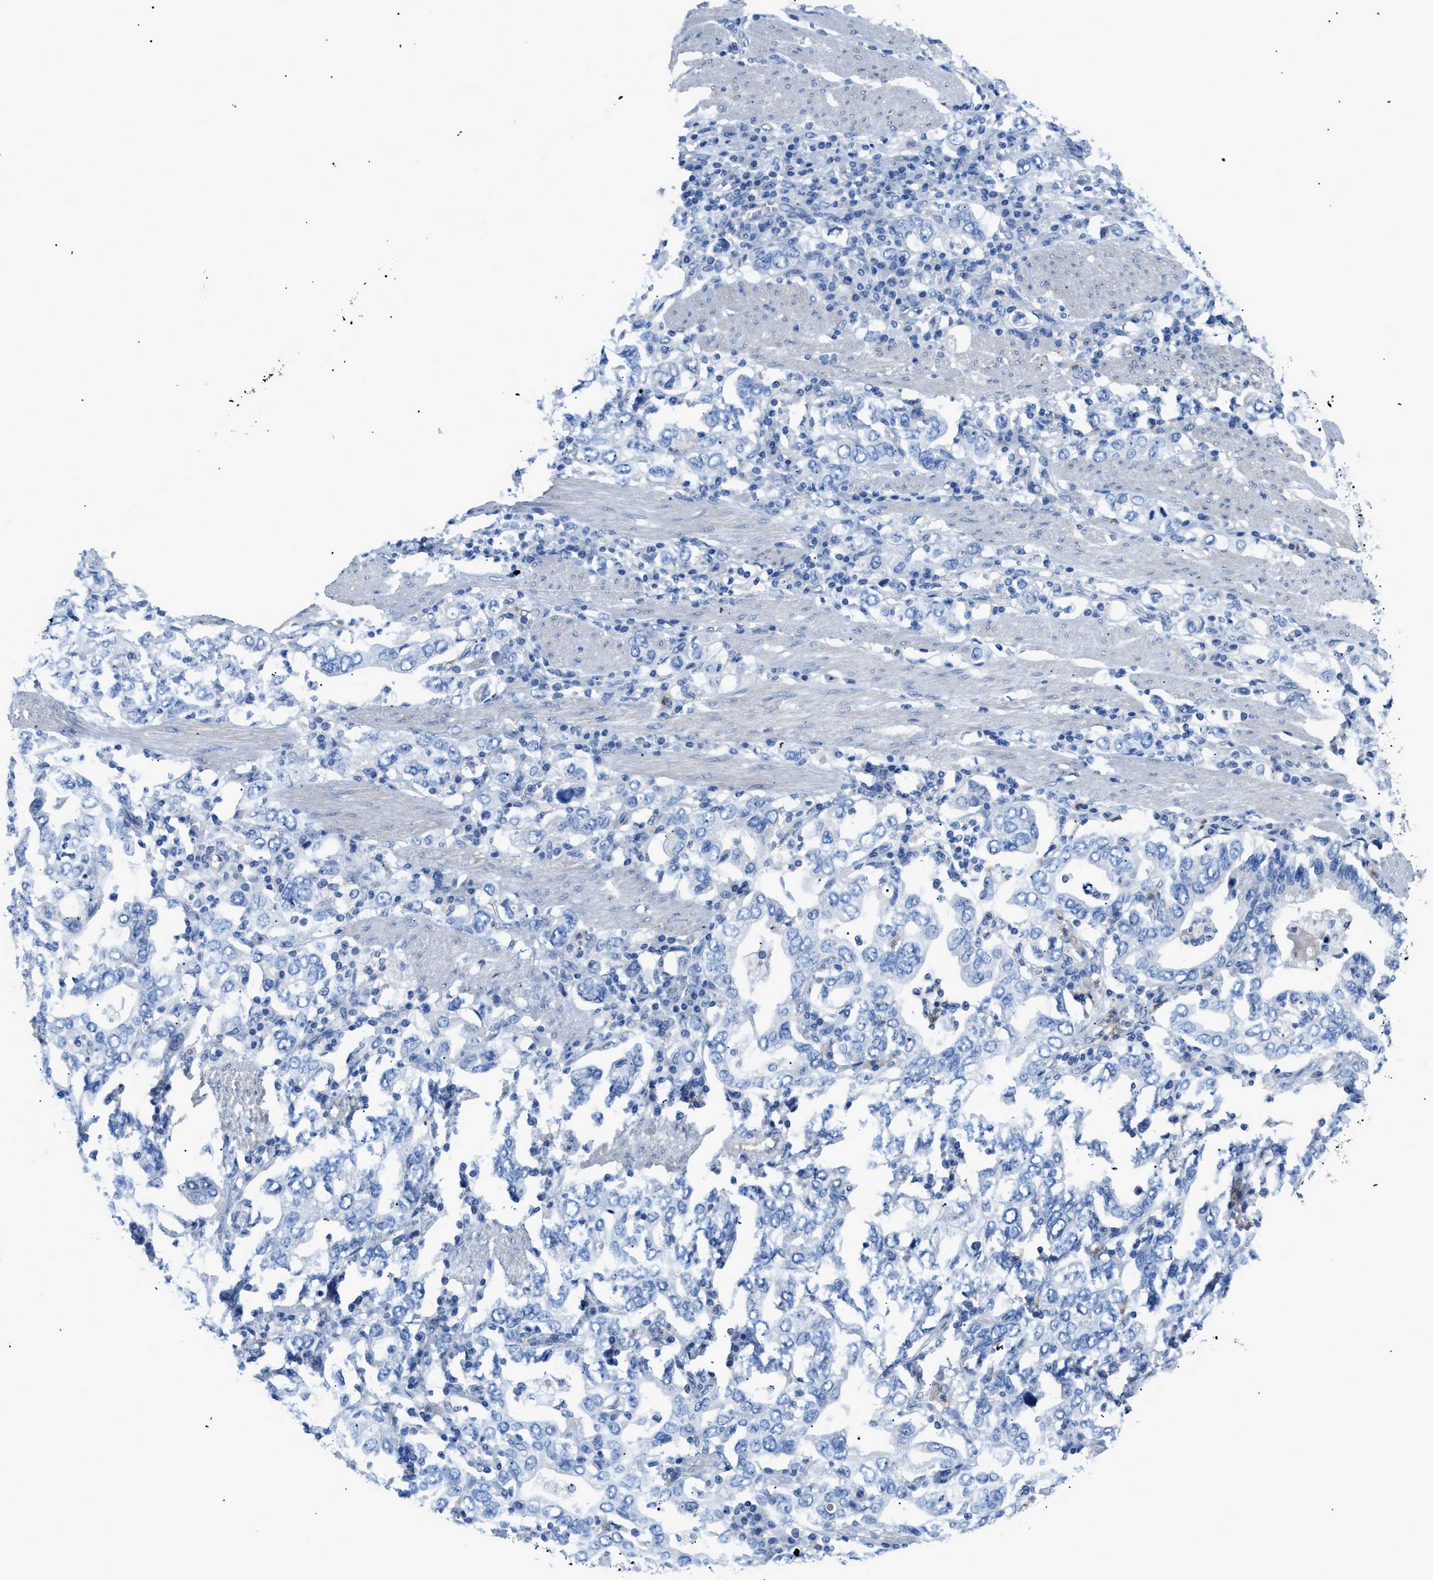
{"staining": {"intensity": "negative", "quantity": "none", "location": "none"}, "tissue": "stomach cancer", "cell_type": "Tumor cells", "image_type": "cancer", "snomed": [{"axis": "morphology", "description": "Adenocarcinoma, NOS"}, {"axis": "topography", "description": "Stomach, upper"}], "caption": "This is an immunohistochemistry (IHC) image of human stomach adenocarcinoma. There is no staining in tumor cells.", "gene": "ITPR1", "patient": {"sex": "male", "age": 62}}